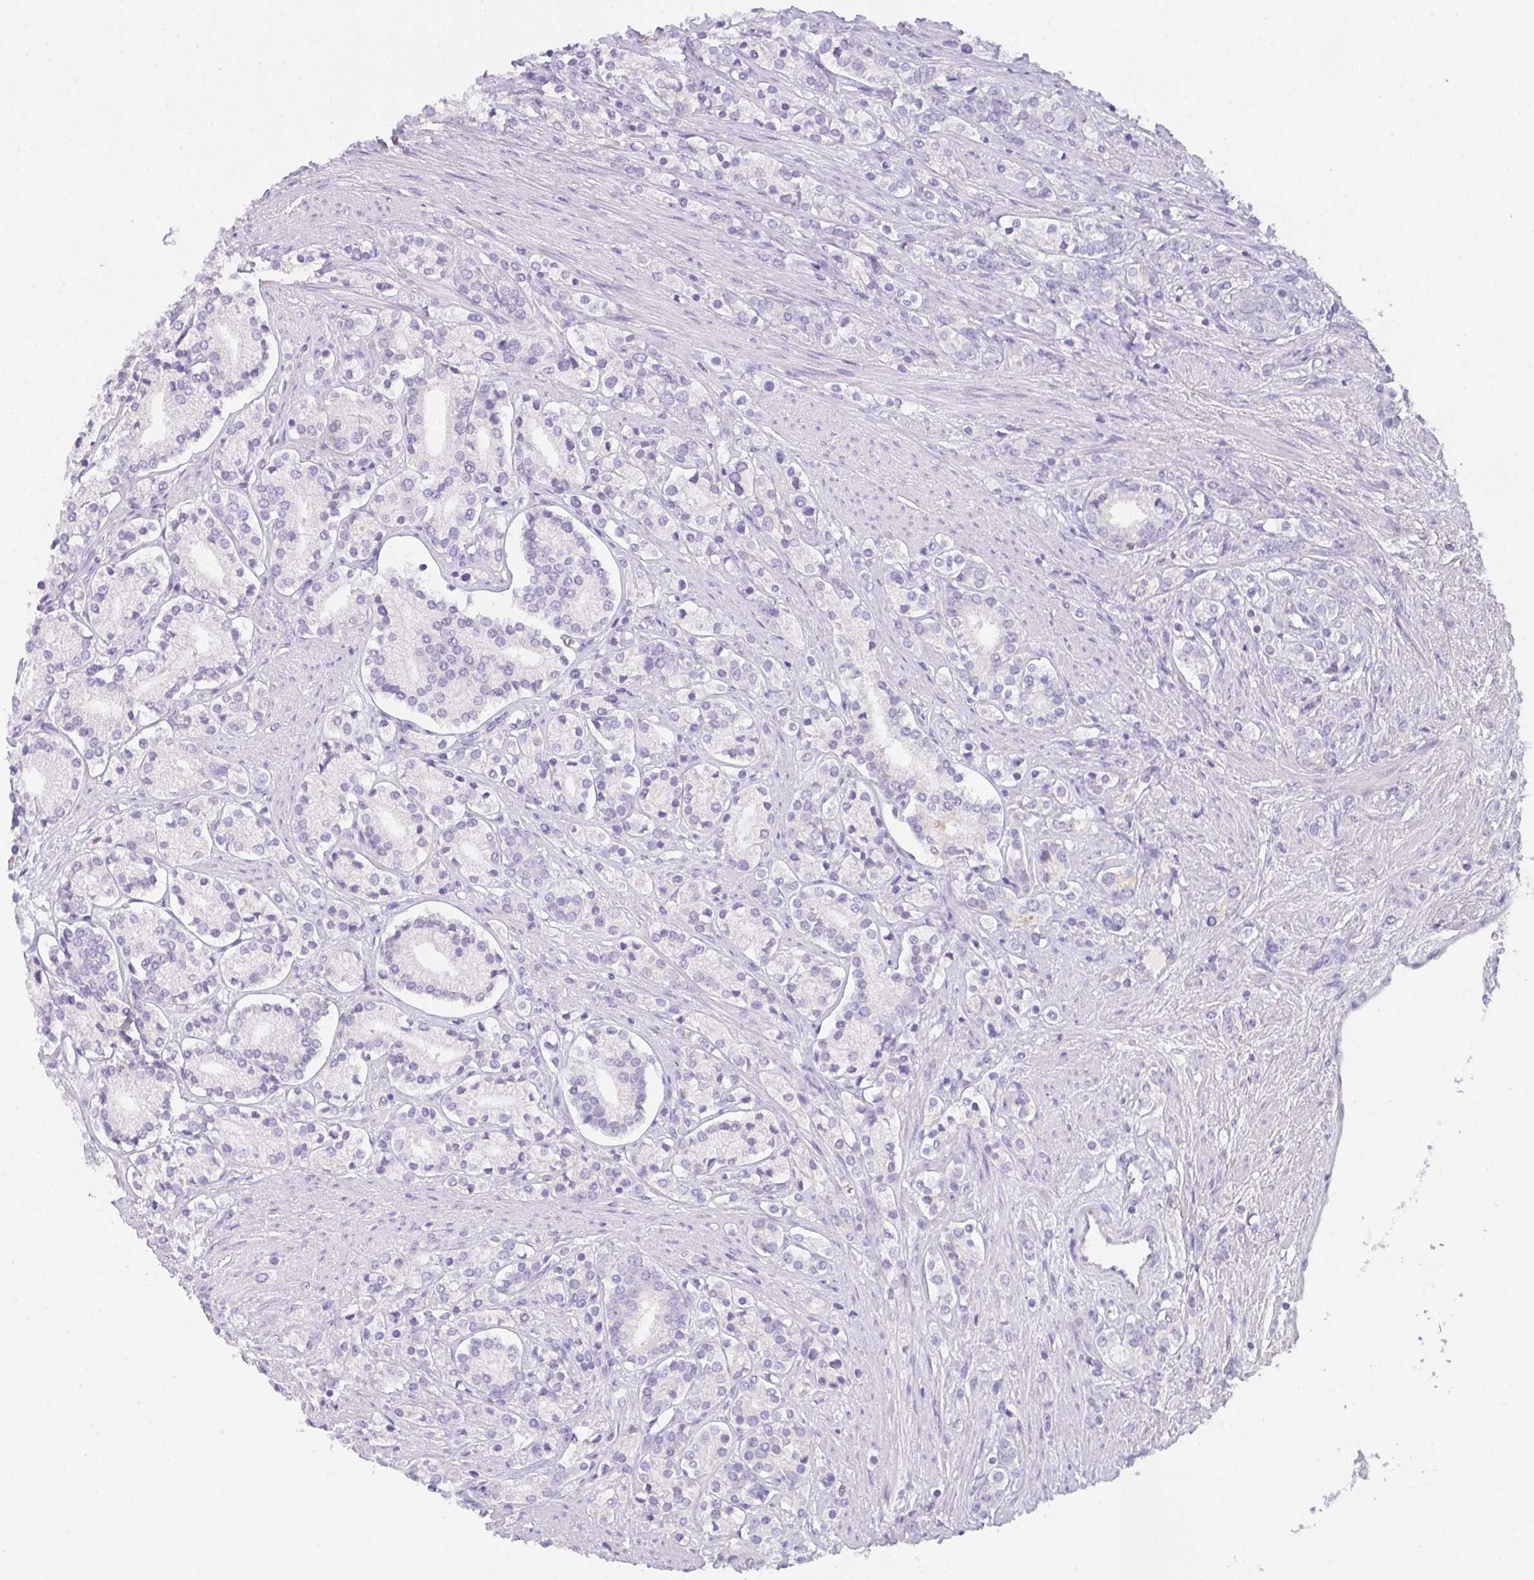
{"staining": {"intensity": "negative", "quantity": "none", "location": "none"}, "tissue": "prostate cancer", "cell_type": "Tumor cells", "image_type": "cancer", "snomed": [{"axis": "morphology", "description": "Adenocarcinoma, High grade"}, {"axis": "topography", "description": "Prostate"}], "caption": "The image demonstrates no staining of tumor cells in high-grade adenocarcinoma (prostate).", "gene": "COX7B", "patient": {"sex": "male", "age": 58}}